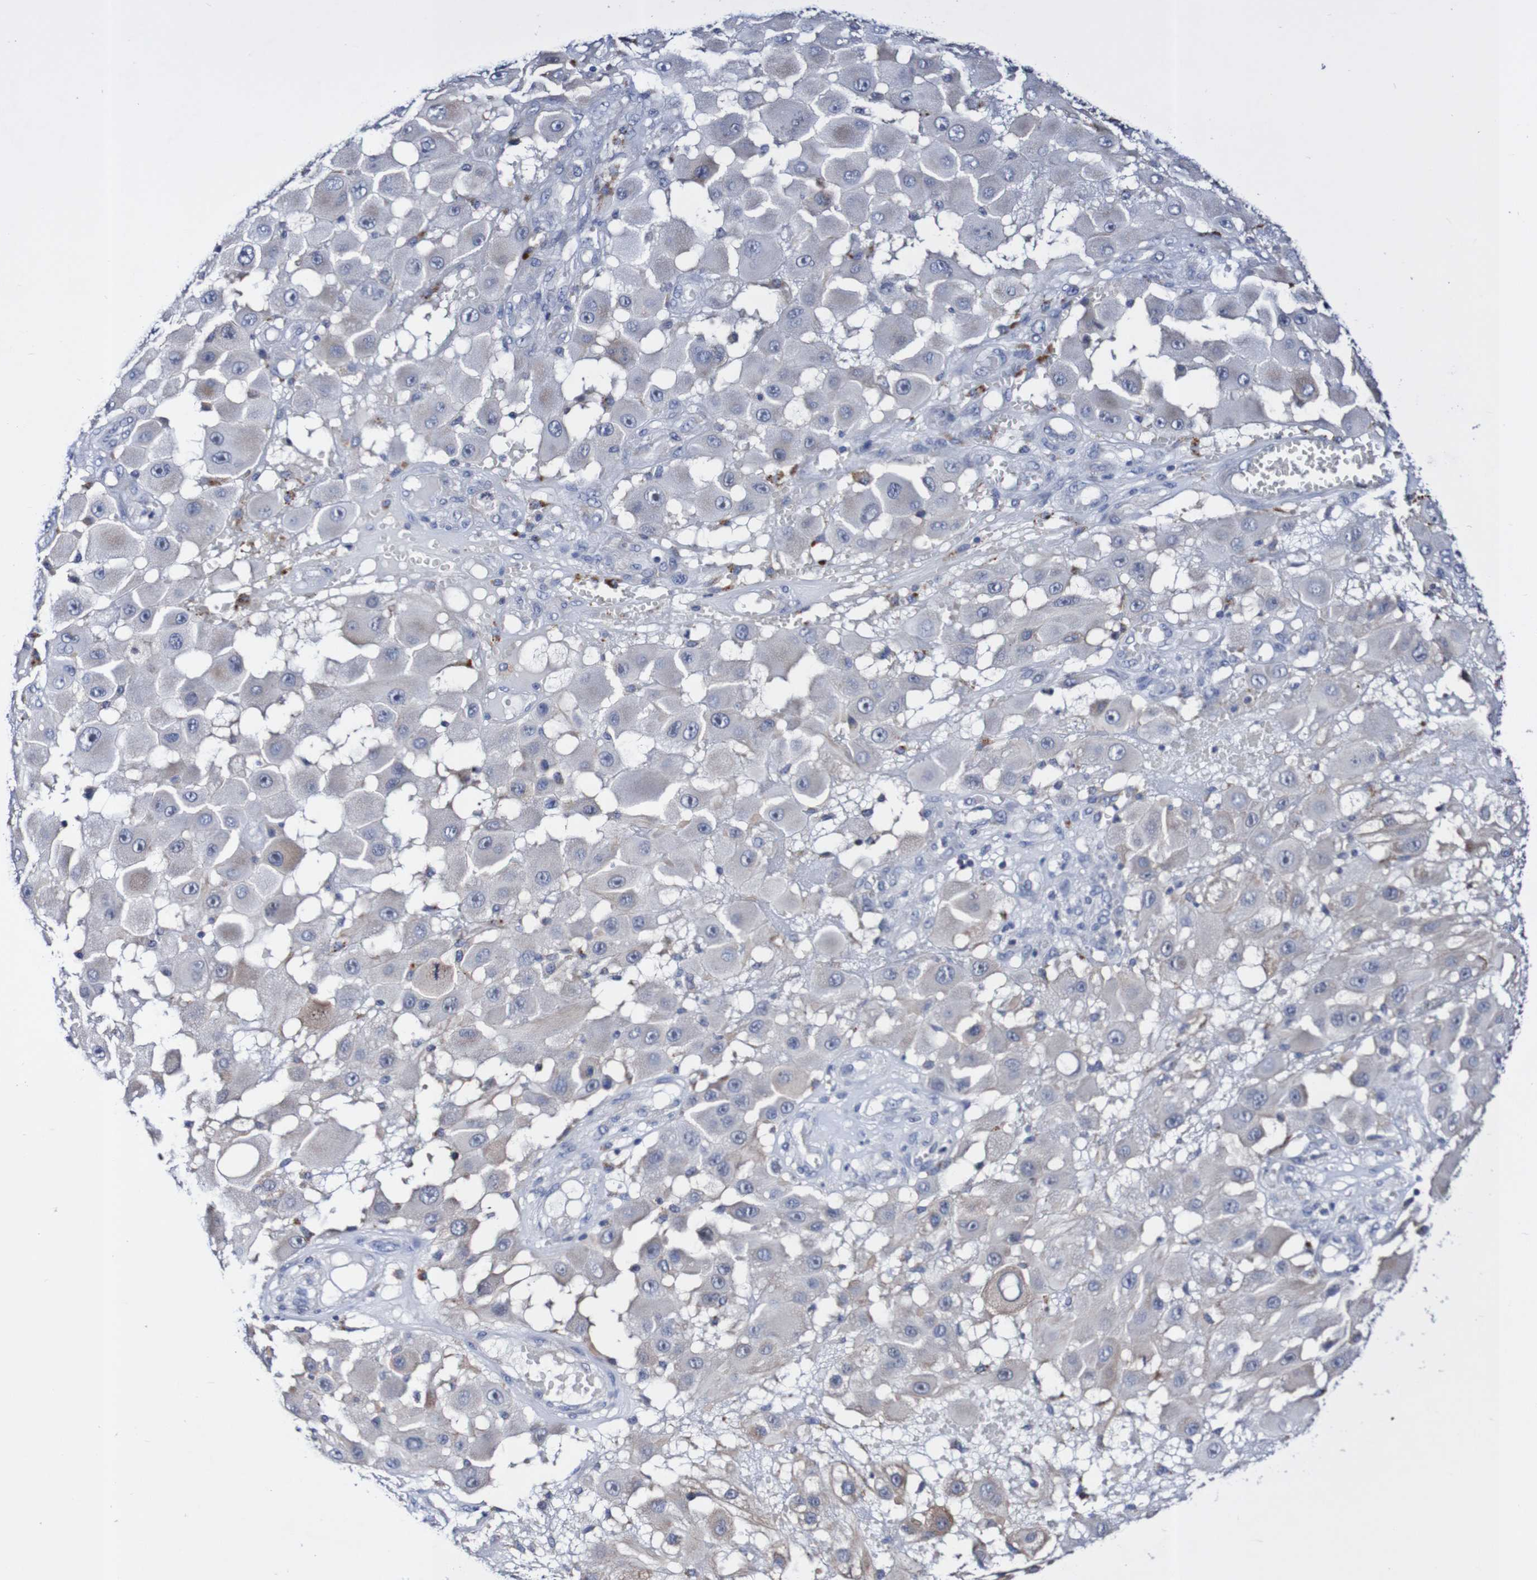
{"staining": {"intensity": "negative", "quantity": "none", "location": "none"}, "tissue": "melanoma", "cell_type": "Tumor cells", "image_type": "cancer", "snomed": [{"axis": "morphology", "description": "Malignant melanoma, NOS"}, {"axis": "topography", "description": "Skin"}], "caption": "The image shows no significant staining in tumor cells of malignant melanoma.", "gene": "ACVR1C", "patient": {"sex": "female", "age": 81}}